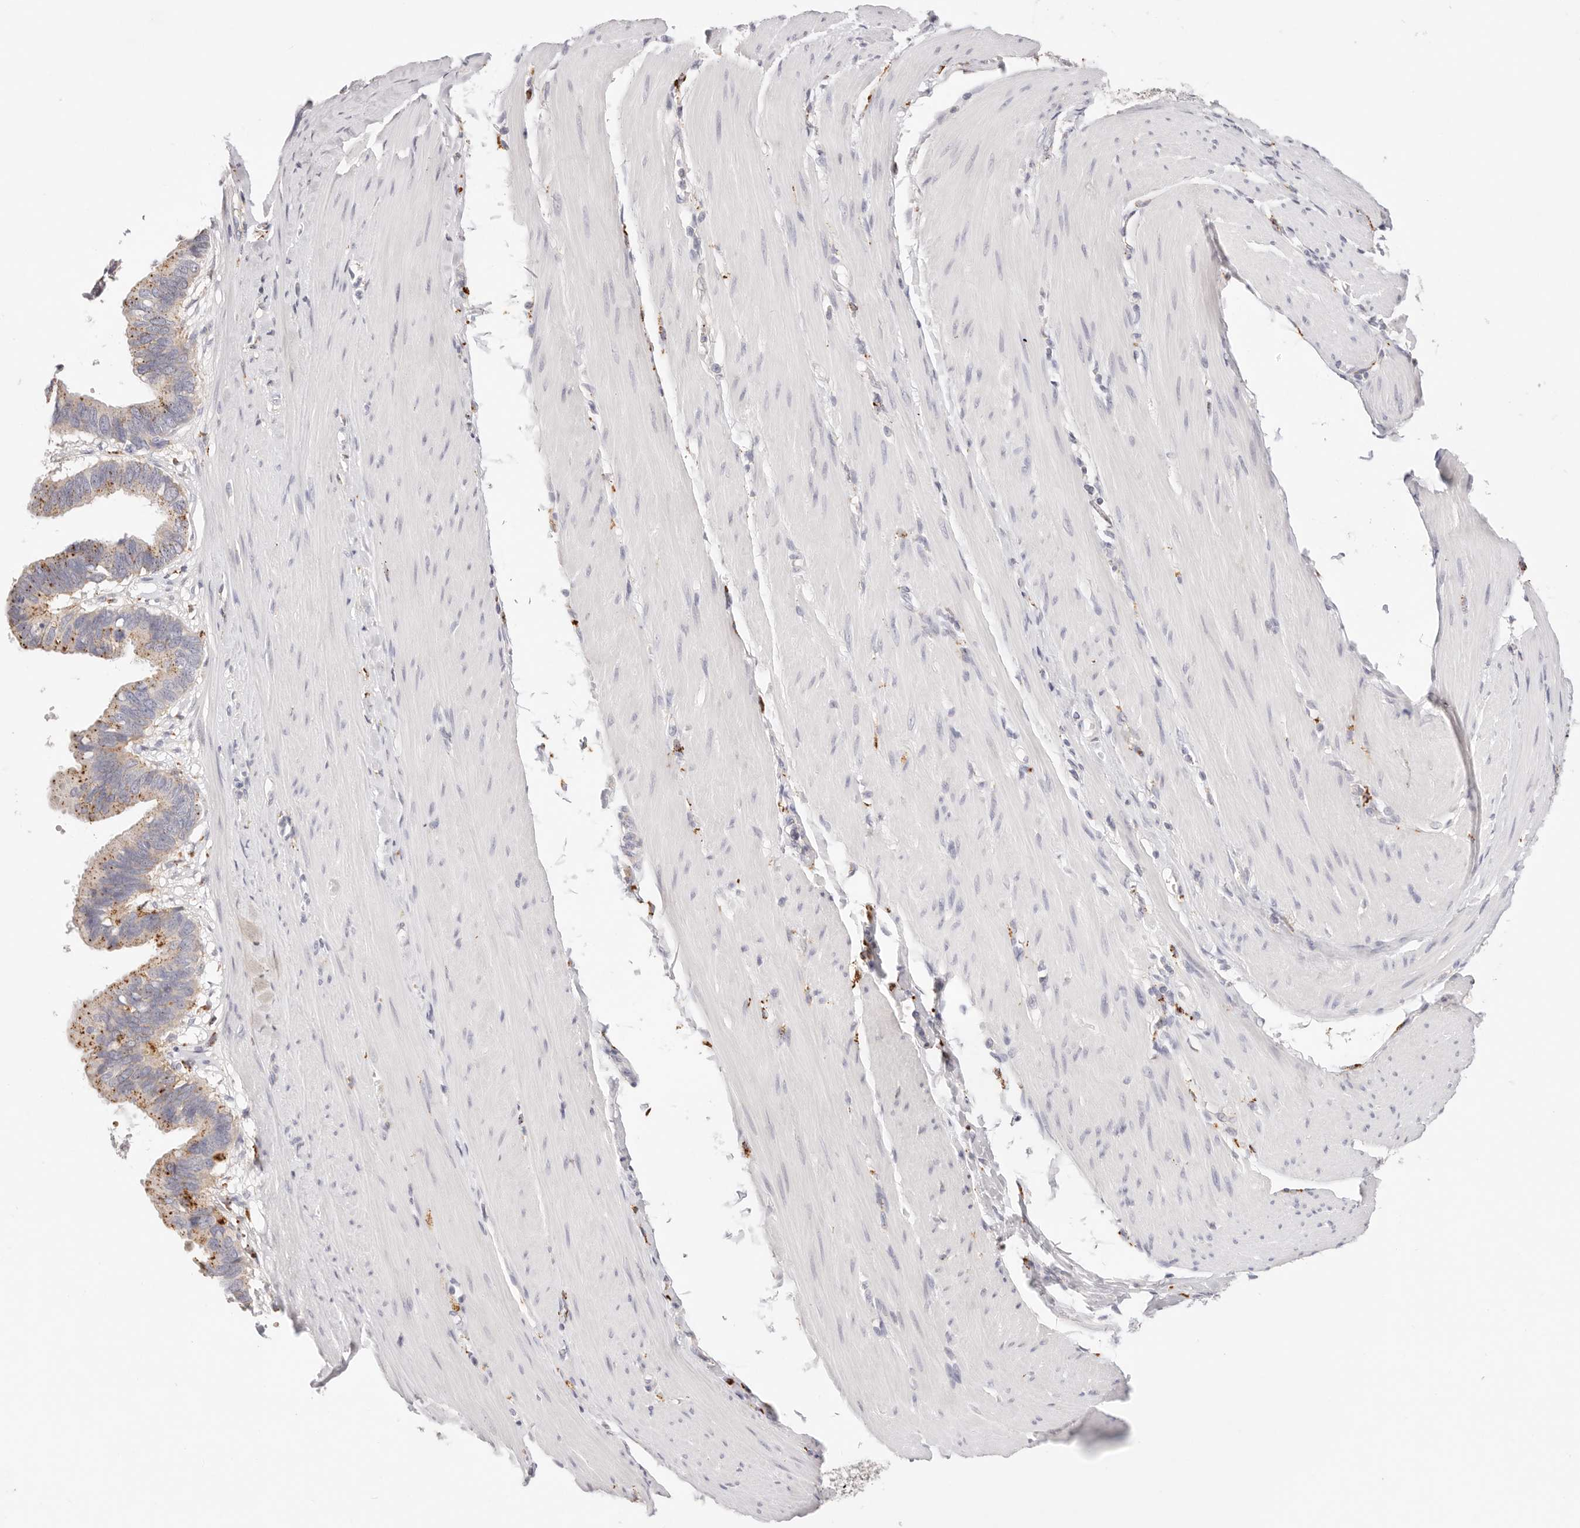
{"staining": {"intensity": "moderate", "quantity": ">75%", "location": "cytoplasmic/membranous"}, "tissue": "pancreatic cancer", "cell_type": "Tumor cells", "image_type": "cancer", "snomed": [{"axis": "morphology", "description": "Adenocarcinoma, NOS"}, {"axis": "topography", "description": "Pancreas"}], "caption": "Pancreatic cancer (adenocarcinoma) stained with a protein marker exhibits moderate staining in tumor cells.", "gene": "STKLD1", "patient": {"sex": "female", "age": 56}}